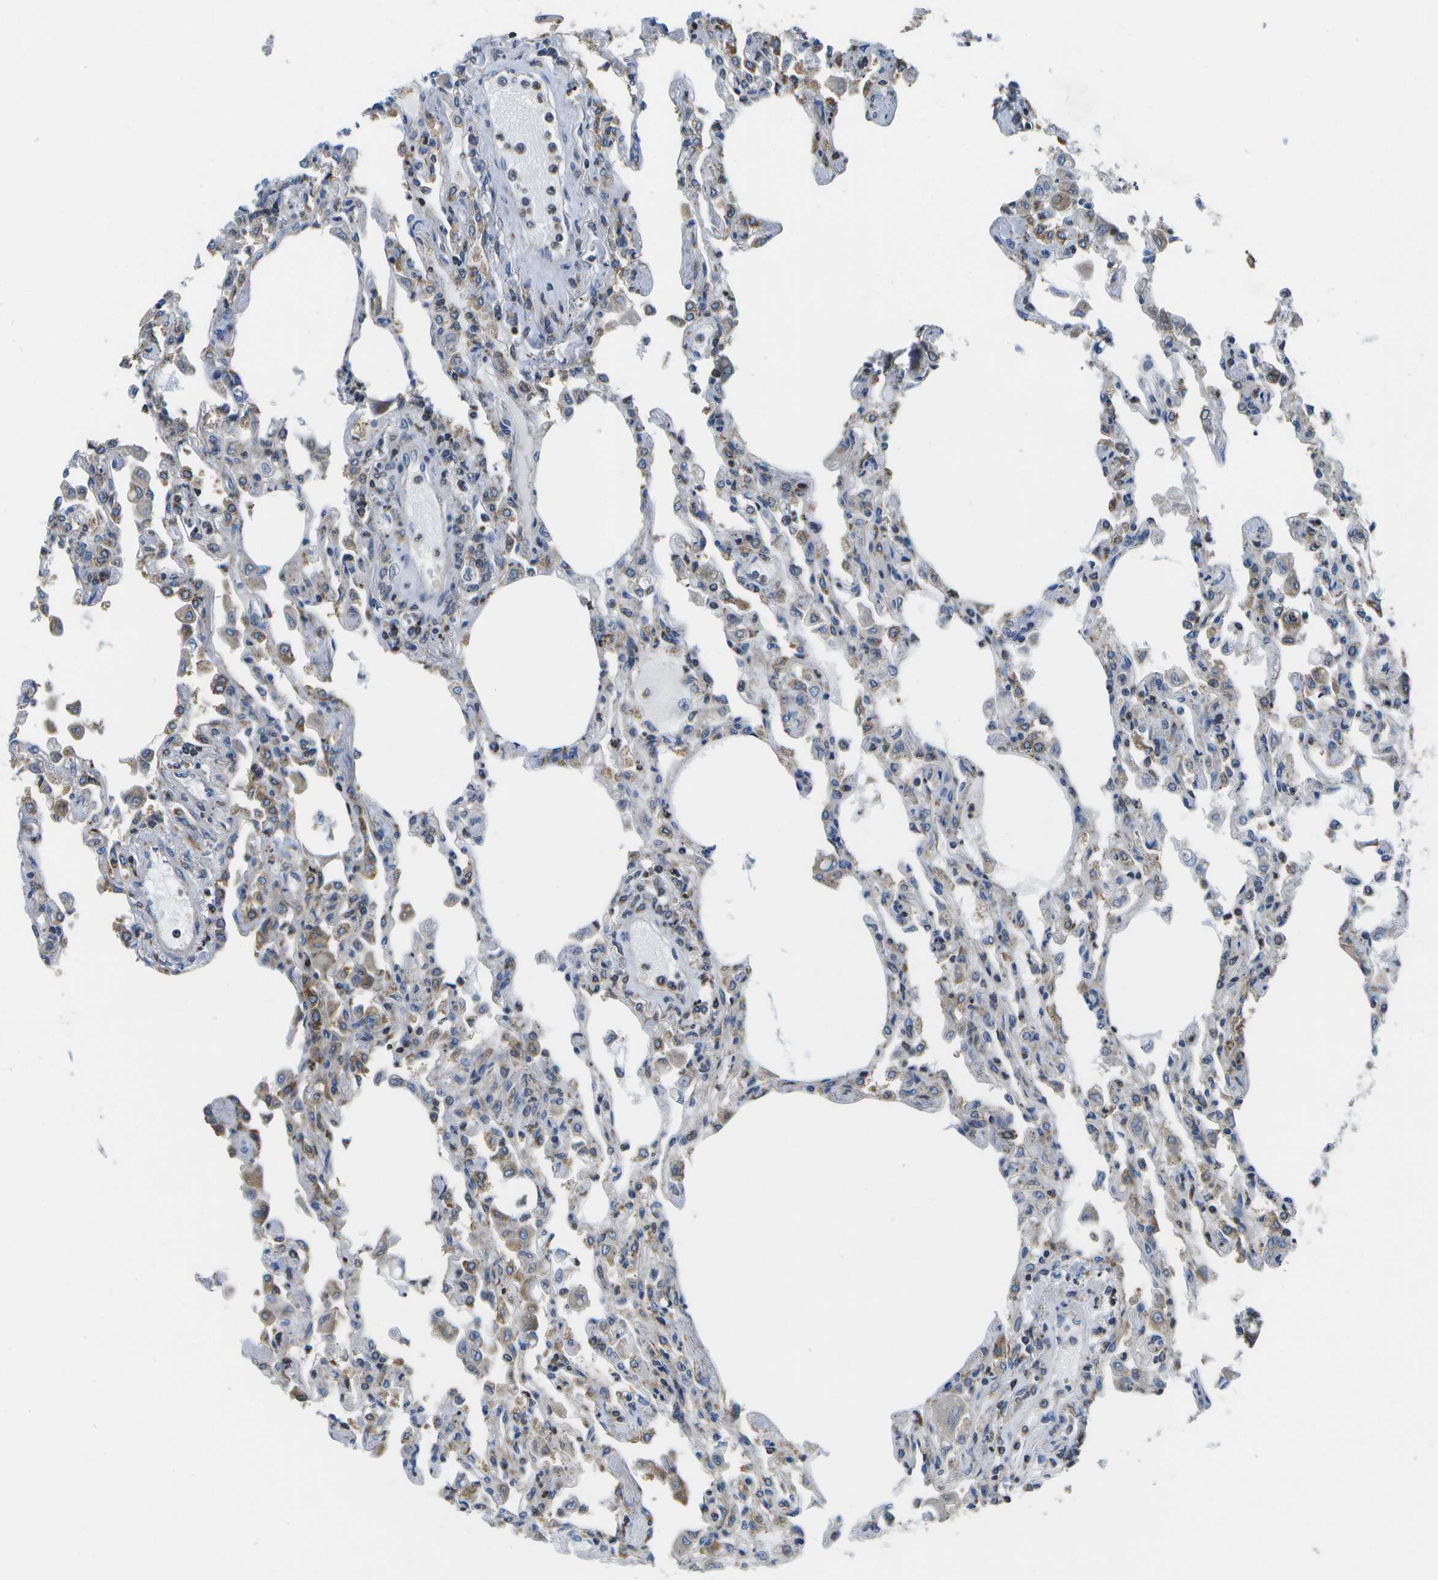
{"staining": {"intensity": "weak", "quantity": "<25%", "location": "cytoplasmic/membranous"}, "tissue": "lung", "cell_type": "Alveolar cells", "image_type": "normal", "snomed": [{"axis": "morphology", "description": "Normal tissue, NOS"}, {"axis": "topography", "description": "Bronchus"}, {"axis": "topography", "description": "Lung"}], "caption": "This image is of benign lung stained with IHC to label a protein in brown with the nuclei are counter-stained blue. There is no positivity in alveolar cells.", "gene": "GDF5", "patient": {"sex": "female", "age": 49}}